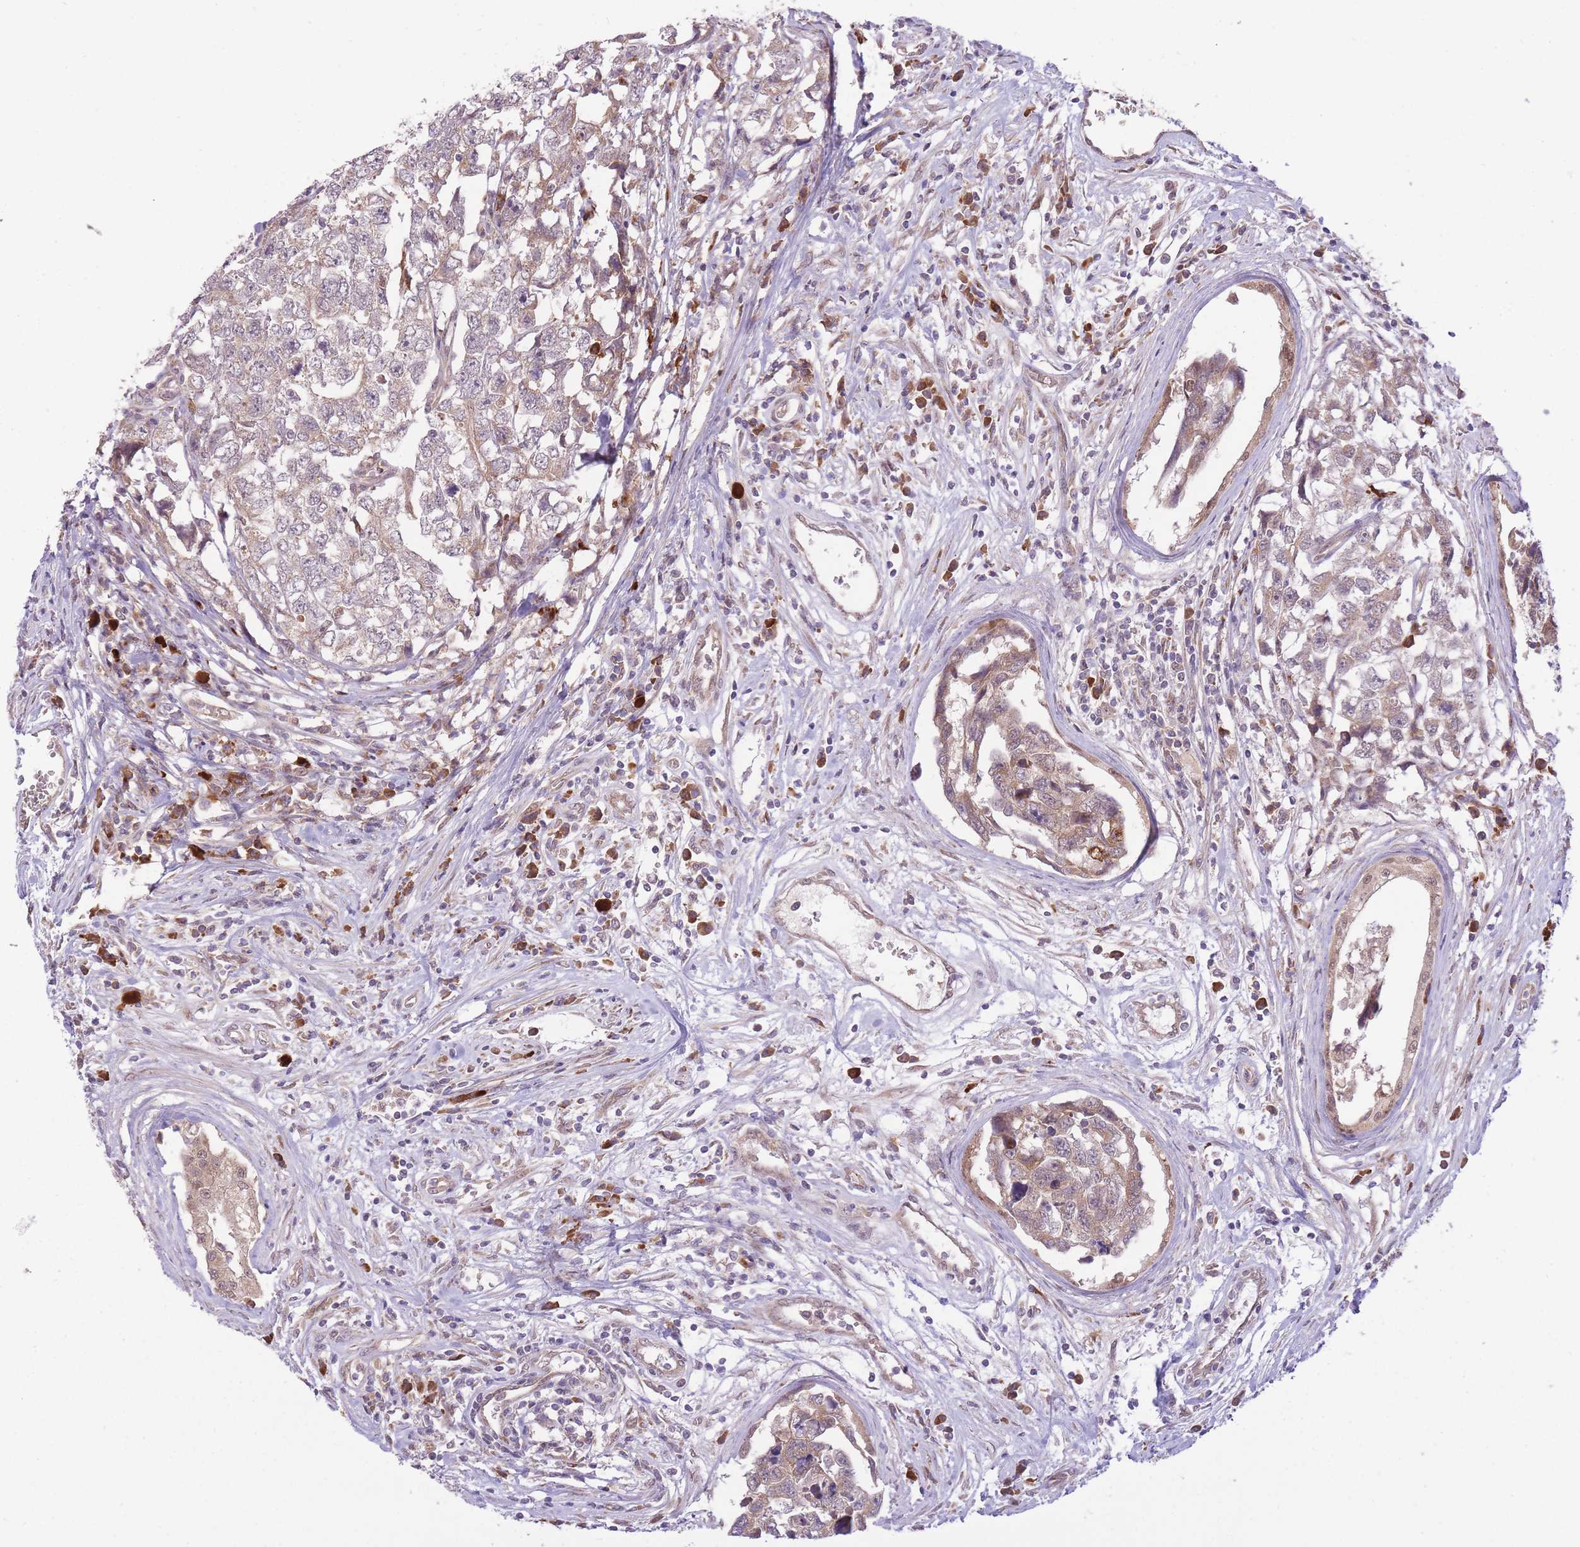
{"staining": {"intensity": "weak", "quantity": "25%-75%", "location": "cytoplasmic/membranous"}, "tissue": "testis cancer", "cell_type": "Tumor cells", "image_type": "cancer", "snomed": [{"axis": "morphology", "description": "Carcinoma, Embryonal, NOS"}, {"axis": "topography", "description": "Testis"}], "caption": "A histopathology image of human testis cancer stained for a protein displays weak cytoplasmic/membranous brown staining in tumor cells.", "gene": "POLR3F", "patient": {"sex": "male", "age": 22}}